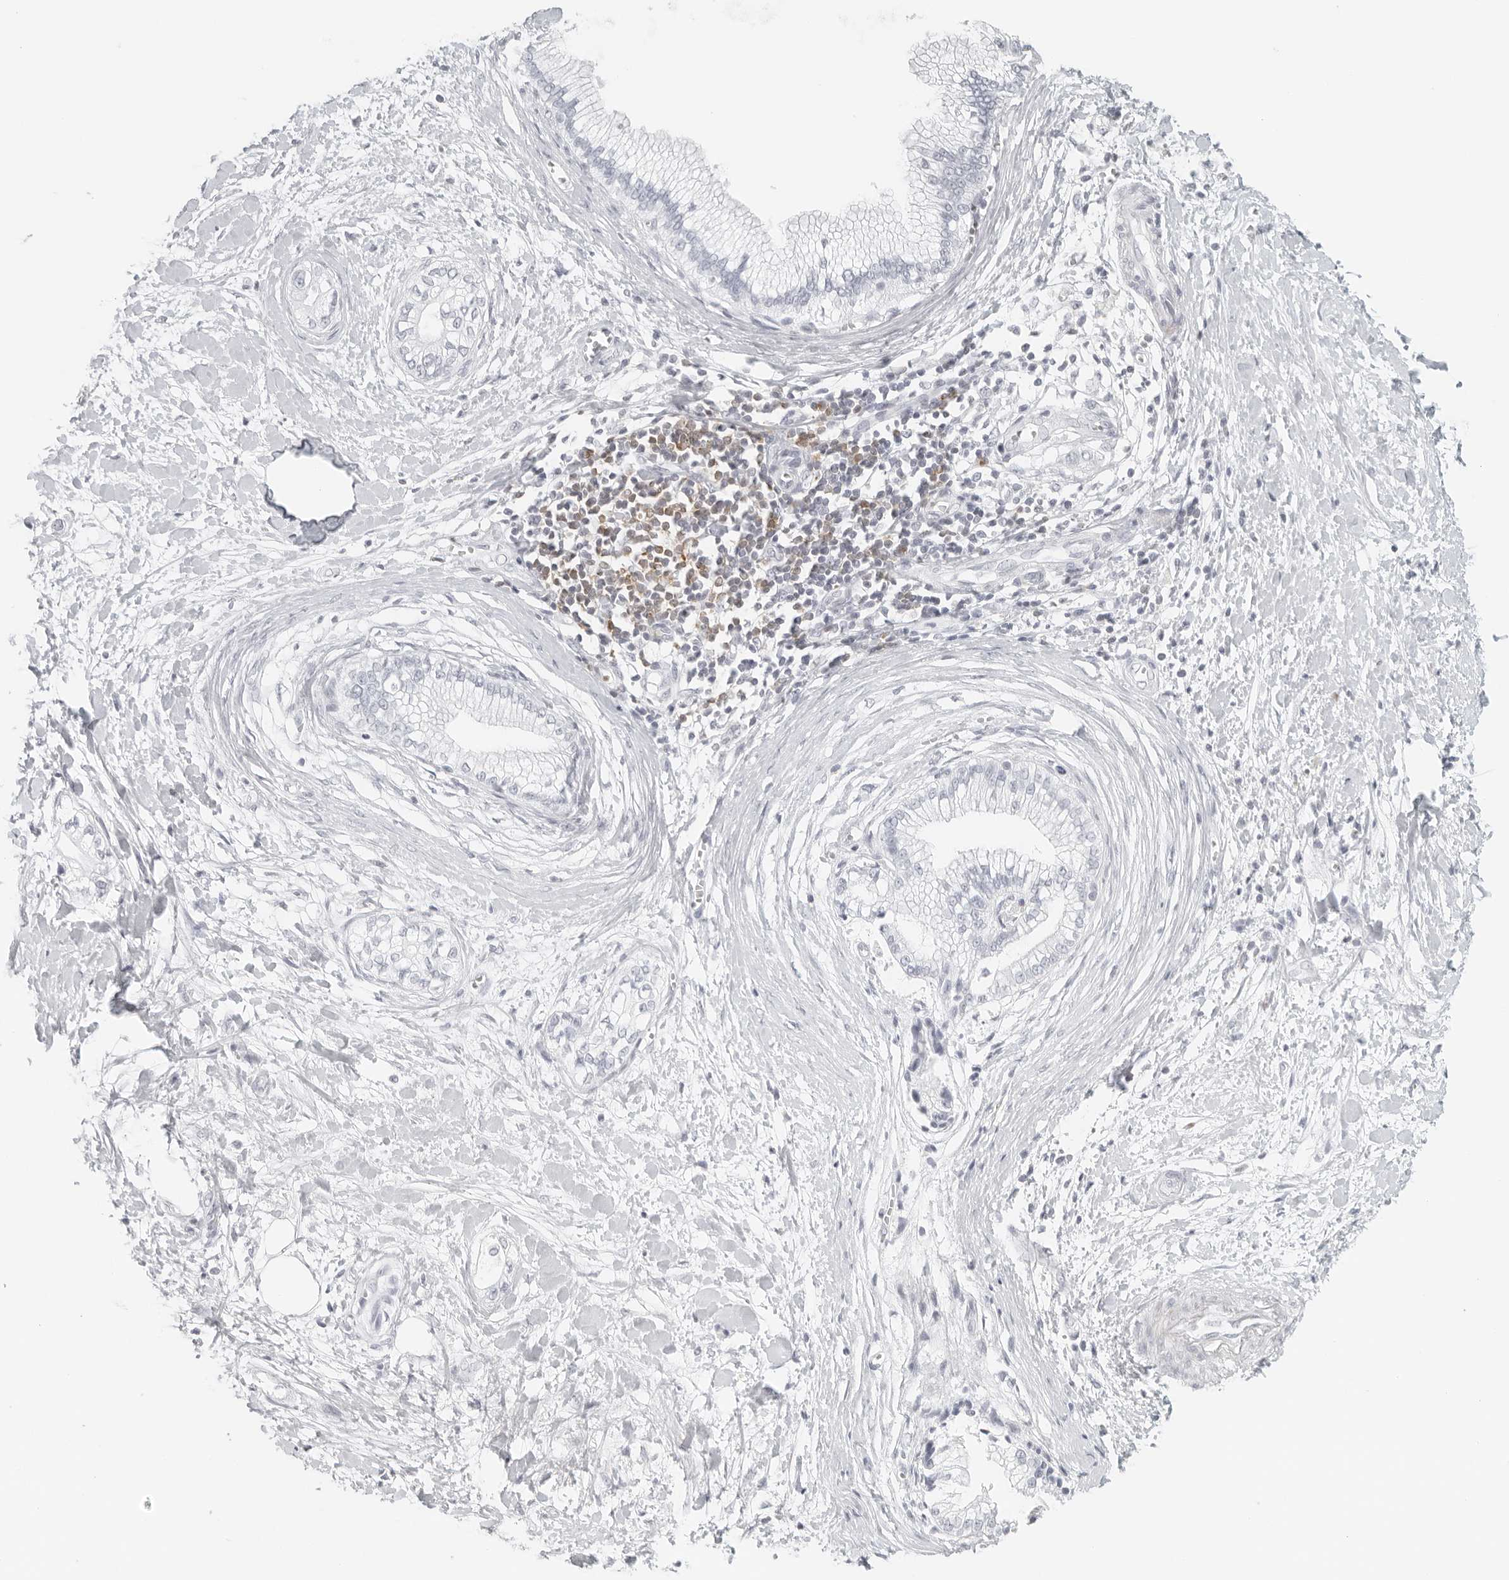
{"staining": {"intensity": "negative", "quantity": "none", "location": "none"}, "tissue": "pancreatic cancer", "cell_type": "Tumor cells", "image_type": "cancer", "snomed": [{"axis": "morphology", "description": "Adenocarcinoma, NOS"}, {"axis": "topography", "description": "Pancreas"}], "caption": "Immunohistochemistry histopathology image of human pancreatic cancer (adenocarcinoma) stained for a protein (brown), which reveals no expression in tumor cells.", "gene": "RPS6KC1", "patient": {"sex": "male", "age": 68}}